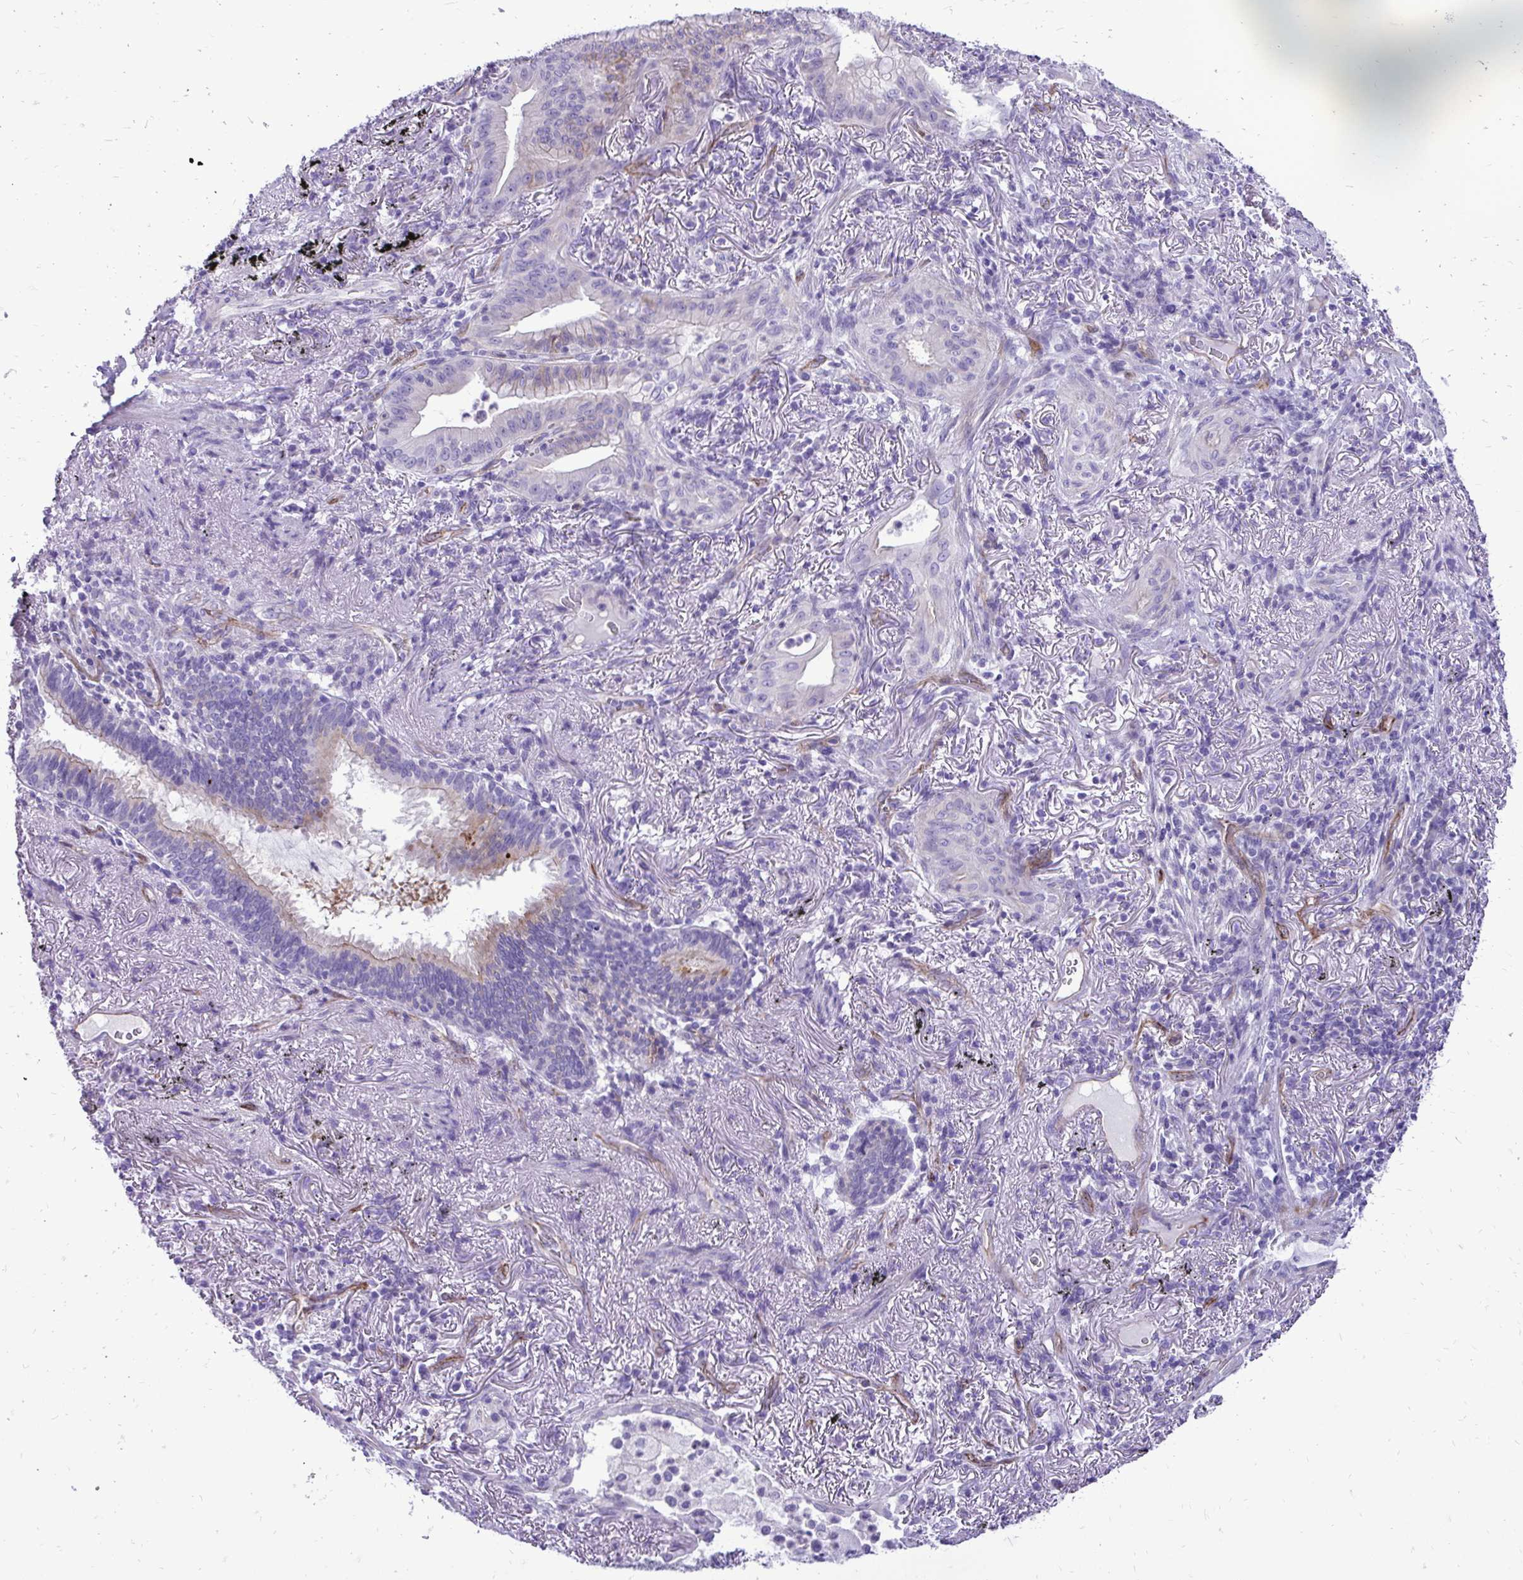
{"staining": {"intensity": "negative", "quantity": "none", "location": "none"}, "tissue": "lung cancer", "cell_type": "Tumor cells", "image_type": "cancer", "snomed": [{"axis": "morphology", "description": "Adenocarcinoma, NOS"}, {"axis": "topography", "description": "Lung"}], "caption": "Photomicrograph shows no significant protein staining in tumor cells of lung cancer (adenocarcinoma).", "gene": "PELI3", "patient": {"sex": "male", "age": 77}}